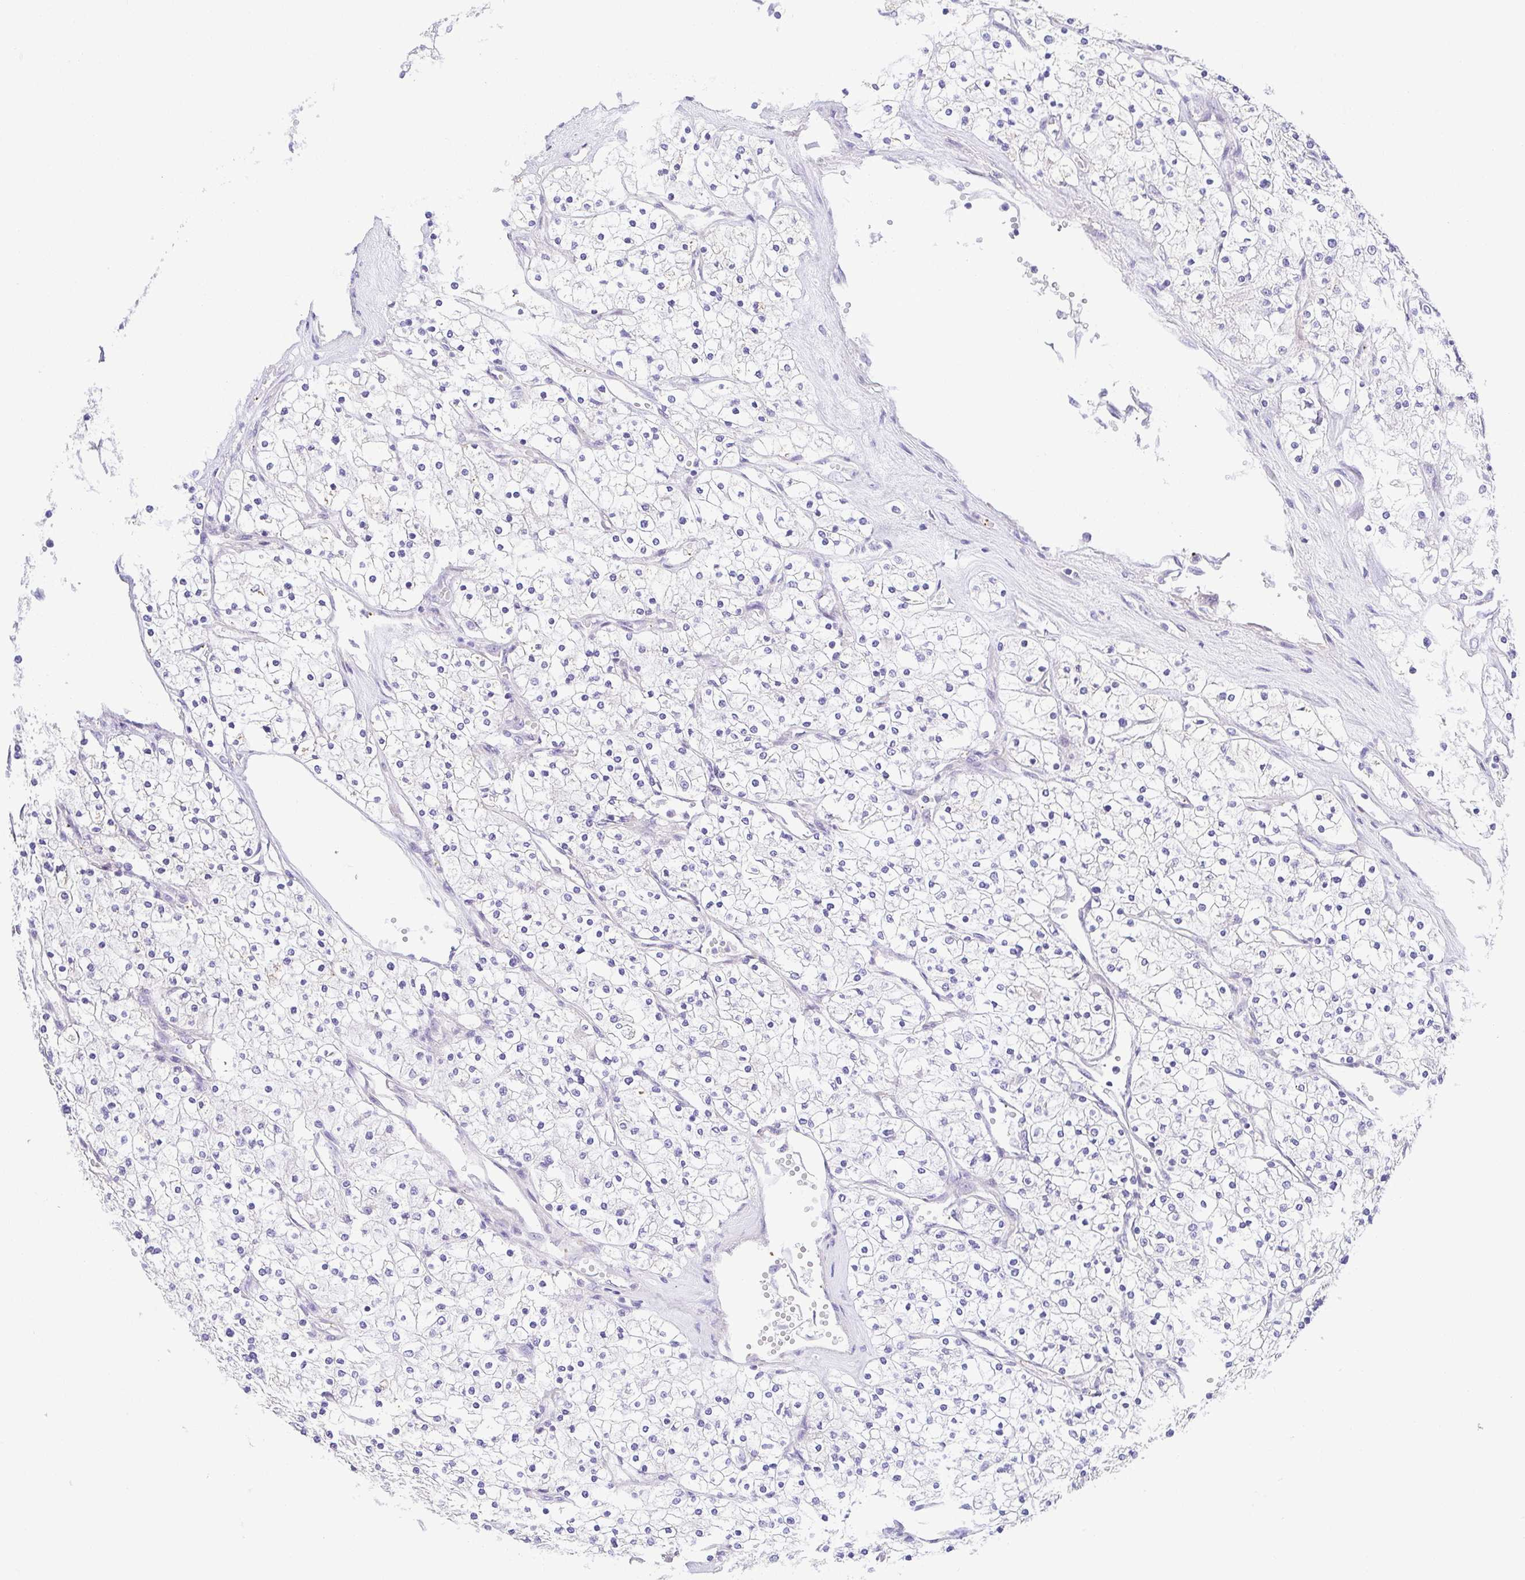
{"staining": {"intensity": "negative", "quantity": "none", "location": "none"}, "tissue": "renal cancer", "cell_type": "Tumor cells", "image_type": "cancer", "snomed": [{"axis": "morphology", "description": "Adenocarcinoma, NOS"}, {"axis": "topography", "description": "Kidney"}], "caption": "Histopathology image shows no protein positivity in tumor cells of adenocarcinoma (renal) tissue.", "gene": "PRR14L", "patient": {"sex": "male", "age": 80}}